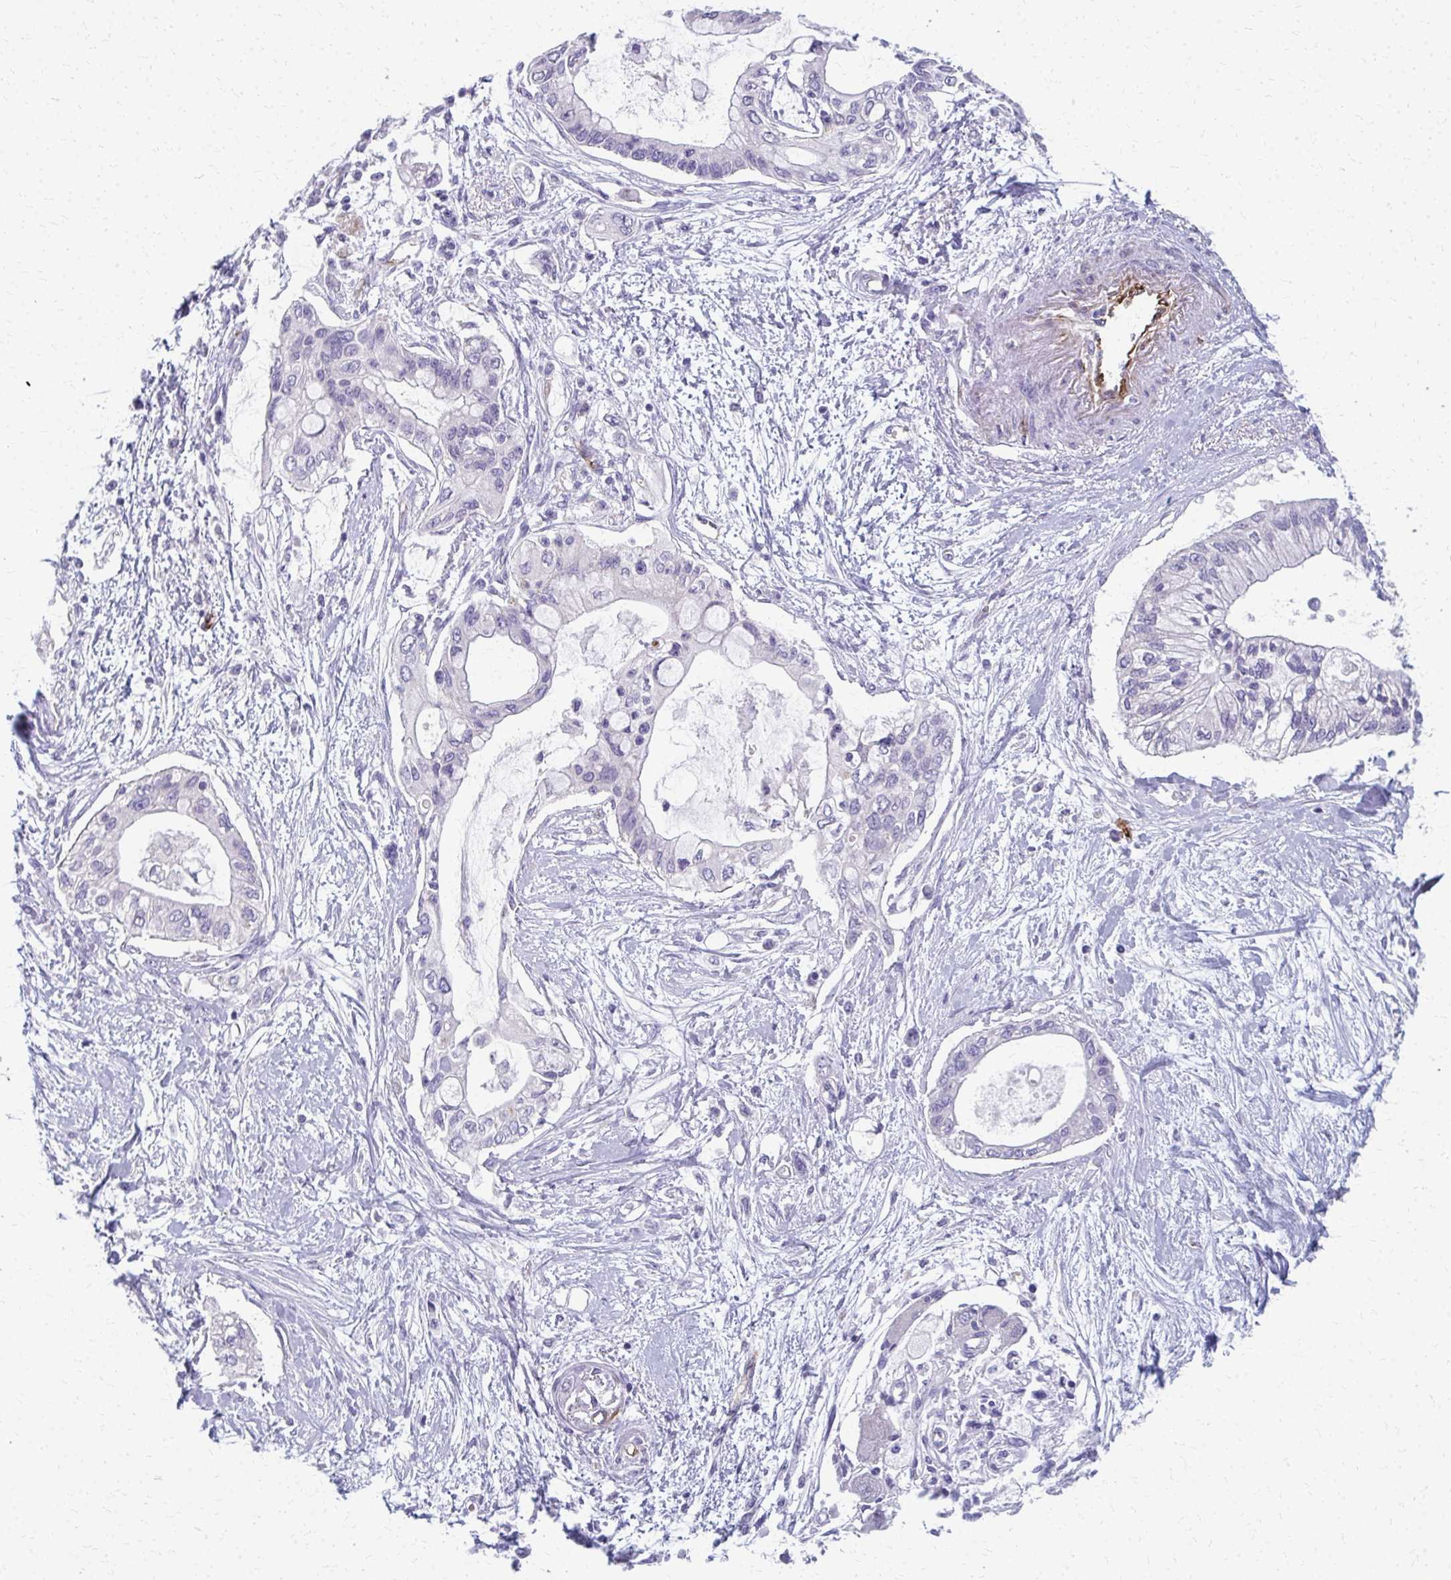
{"staining": {"intensity": "negative", "quantity": "none", "location": "none"}, "tissue": "pancreatic cancer", "cell_type": "Tumor cells", "image_type": "cancer", "snomed": [{"axis": "morphology", "description": "Adenocarcinoma, NOS"}, {"axis": "topography", "description": "Pancreas"}], "caption": "DAB (3,3'-diaminobenzidine) immunohistochemical staining of human pancreatic adenocarcinoma reveals no significant staining in tumor cells.", "gene": "ADIPOQ", "patient": {"sex": "female", "age": 77}}